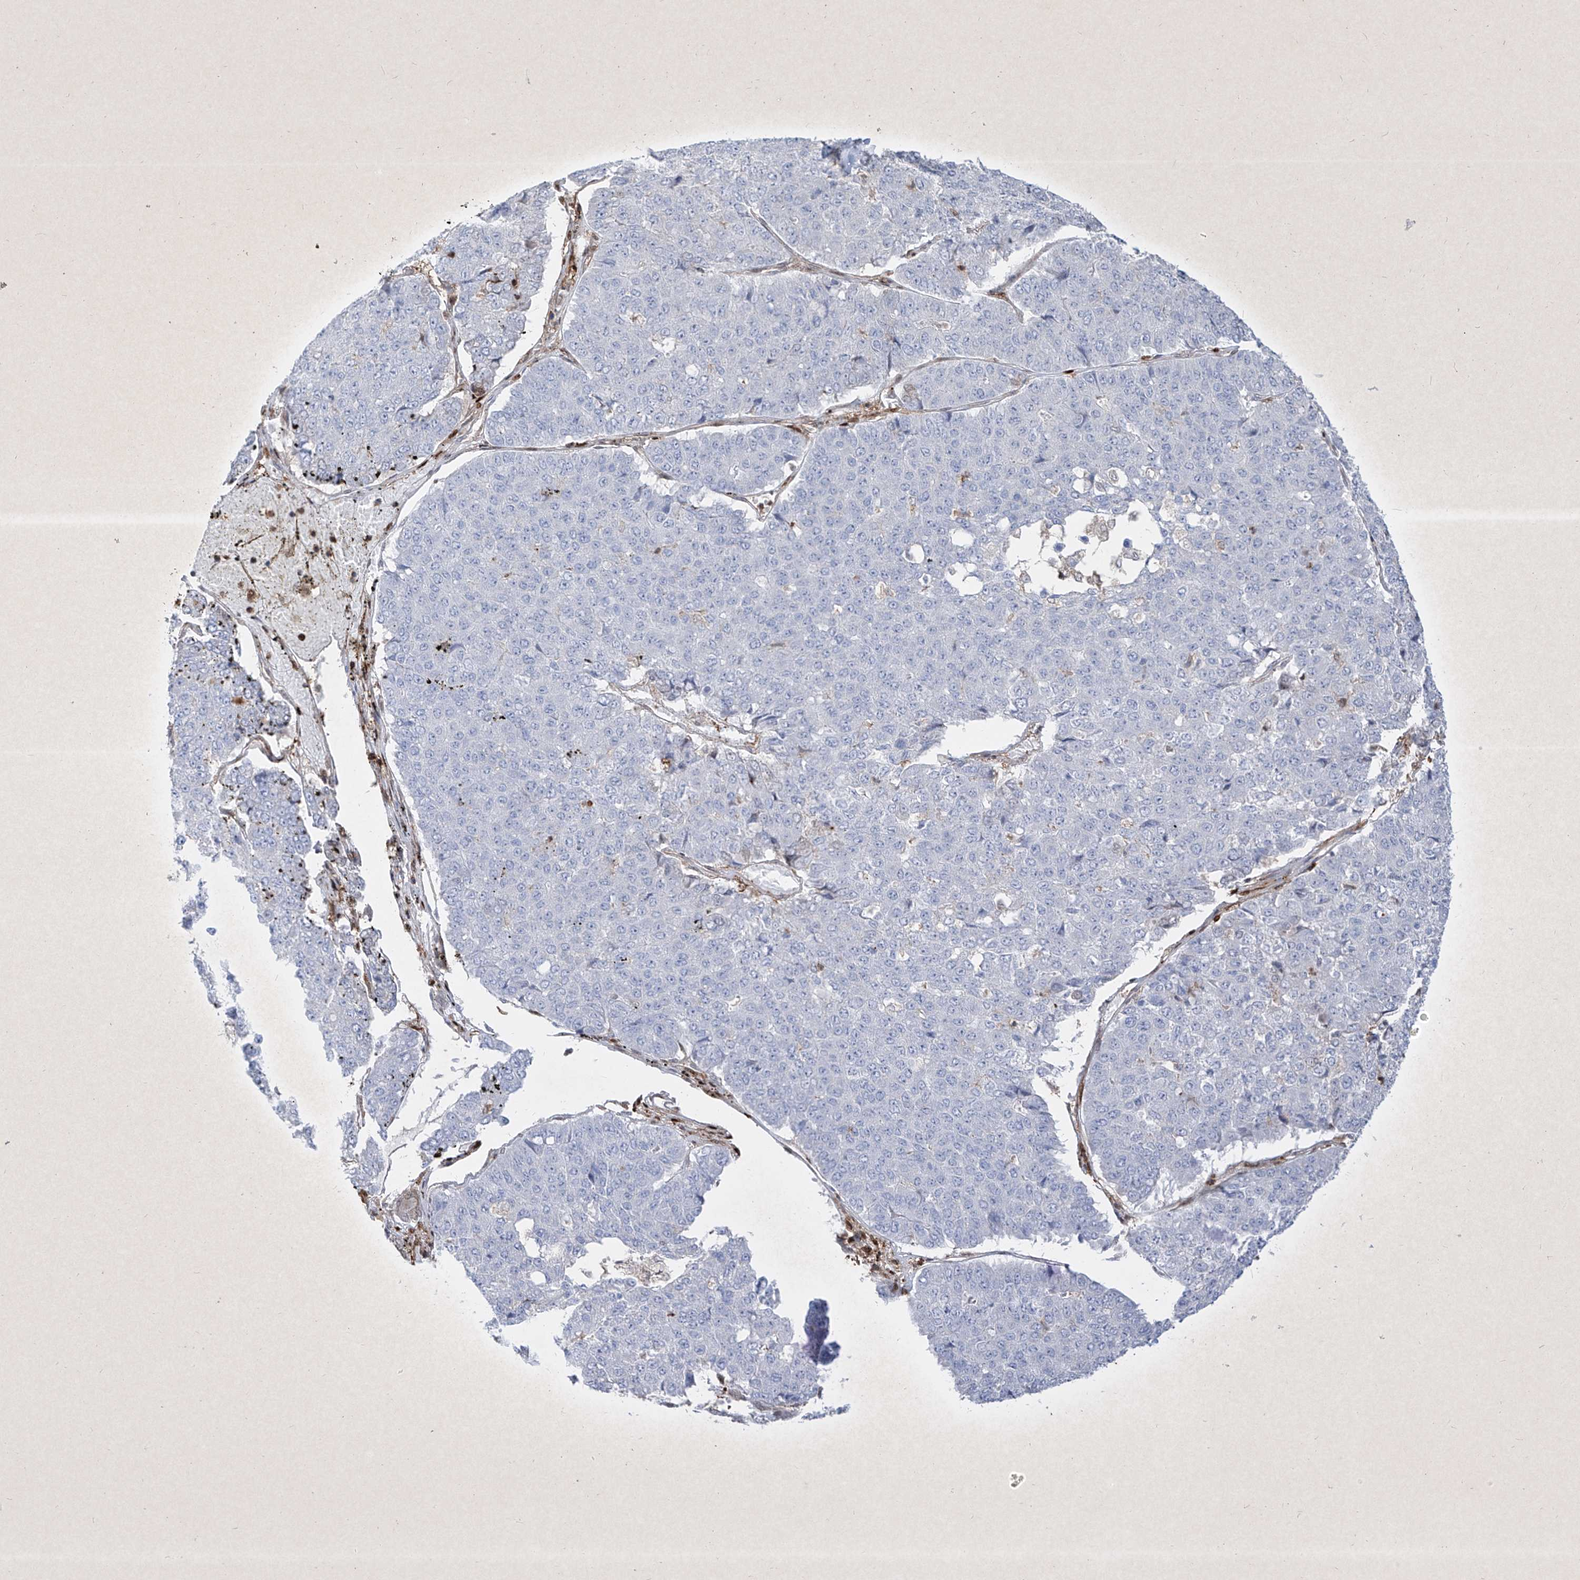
{"staining": {"intensity": "negative", "quantity": "none", "location": "none"}, "tissue": "pancreatic cancer", "cell_type": "Tumor cells", "image_type": "cancer", "snomed": [{"axis": "morphology", "description": "Adenocarcinoma, NOS"}, {"axis": "topography", "description": "Pancreas"}], "caption": "Tumor cells are negative for brown protein staining in adenocarcinoma (pancreatic).", "gene": "PSMB10", "patient": {"sex": "male", "age": 50}}